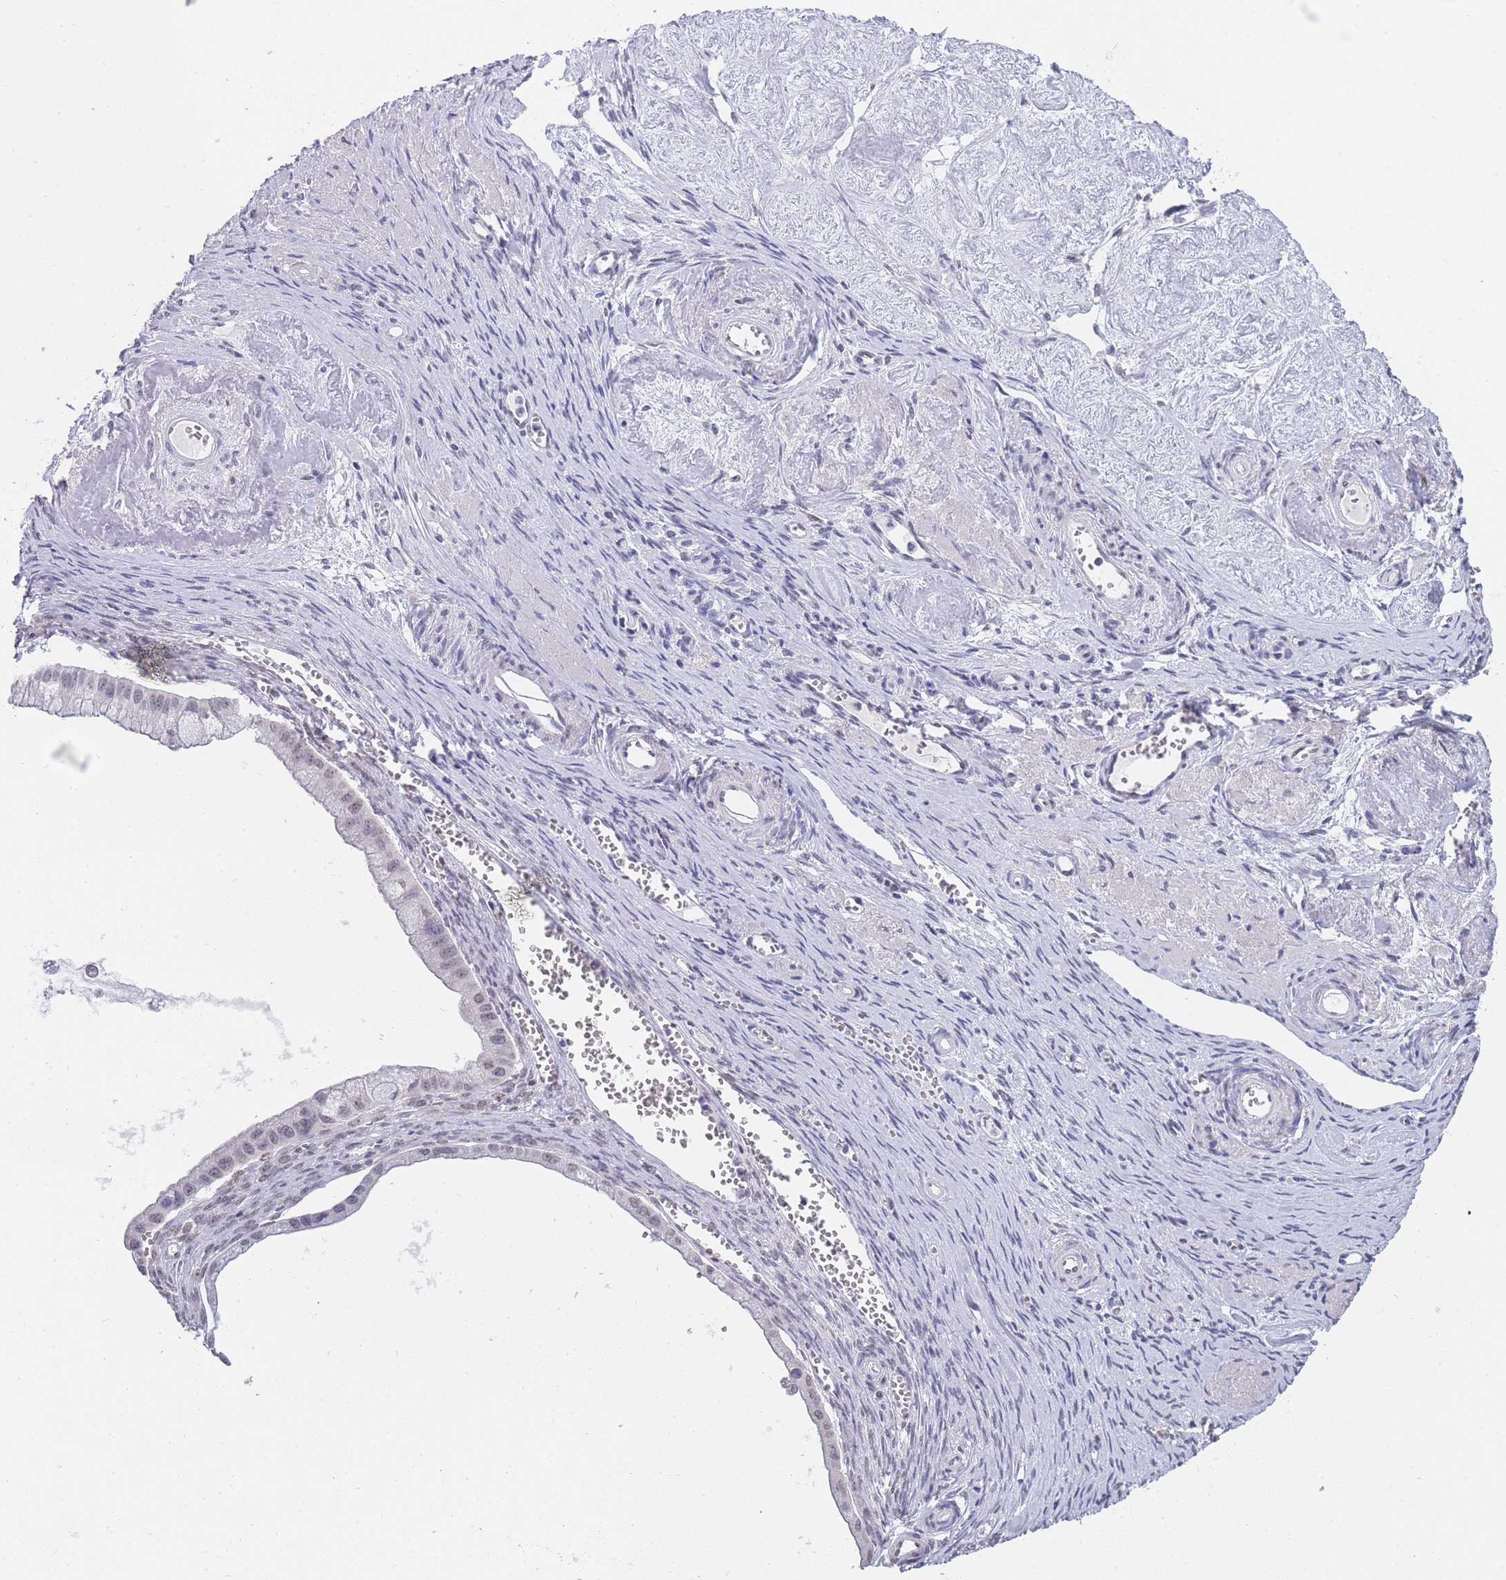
{"staining": {"intensity": "weak", "quantity": "25%-75%", "location": "nuclear"}, "tissue": "ovarian cancer", "cell_type": "Tumor cells", "image_type": "cancer", "snomed": [{"axis": "morphology", "description": "Cystadenocarcinoma, mucinous, NOS"}, {"axis": "topography", "description": "Ovary"}], "caption": "Immunohistochemistry (IHC) of ovarian cancer (mucinous cystadenocarcinoma) demonstrates low levels of weak nuclear positivity in about 25%-75% of tumor cells. (Brightfield microscopy of DAB IHC at high magnification).", "gene": "FRAT2", "patient": {"sex": "female", "age": 59}}